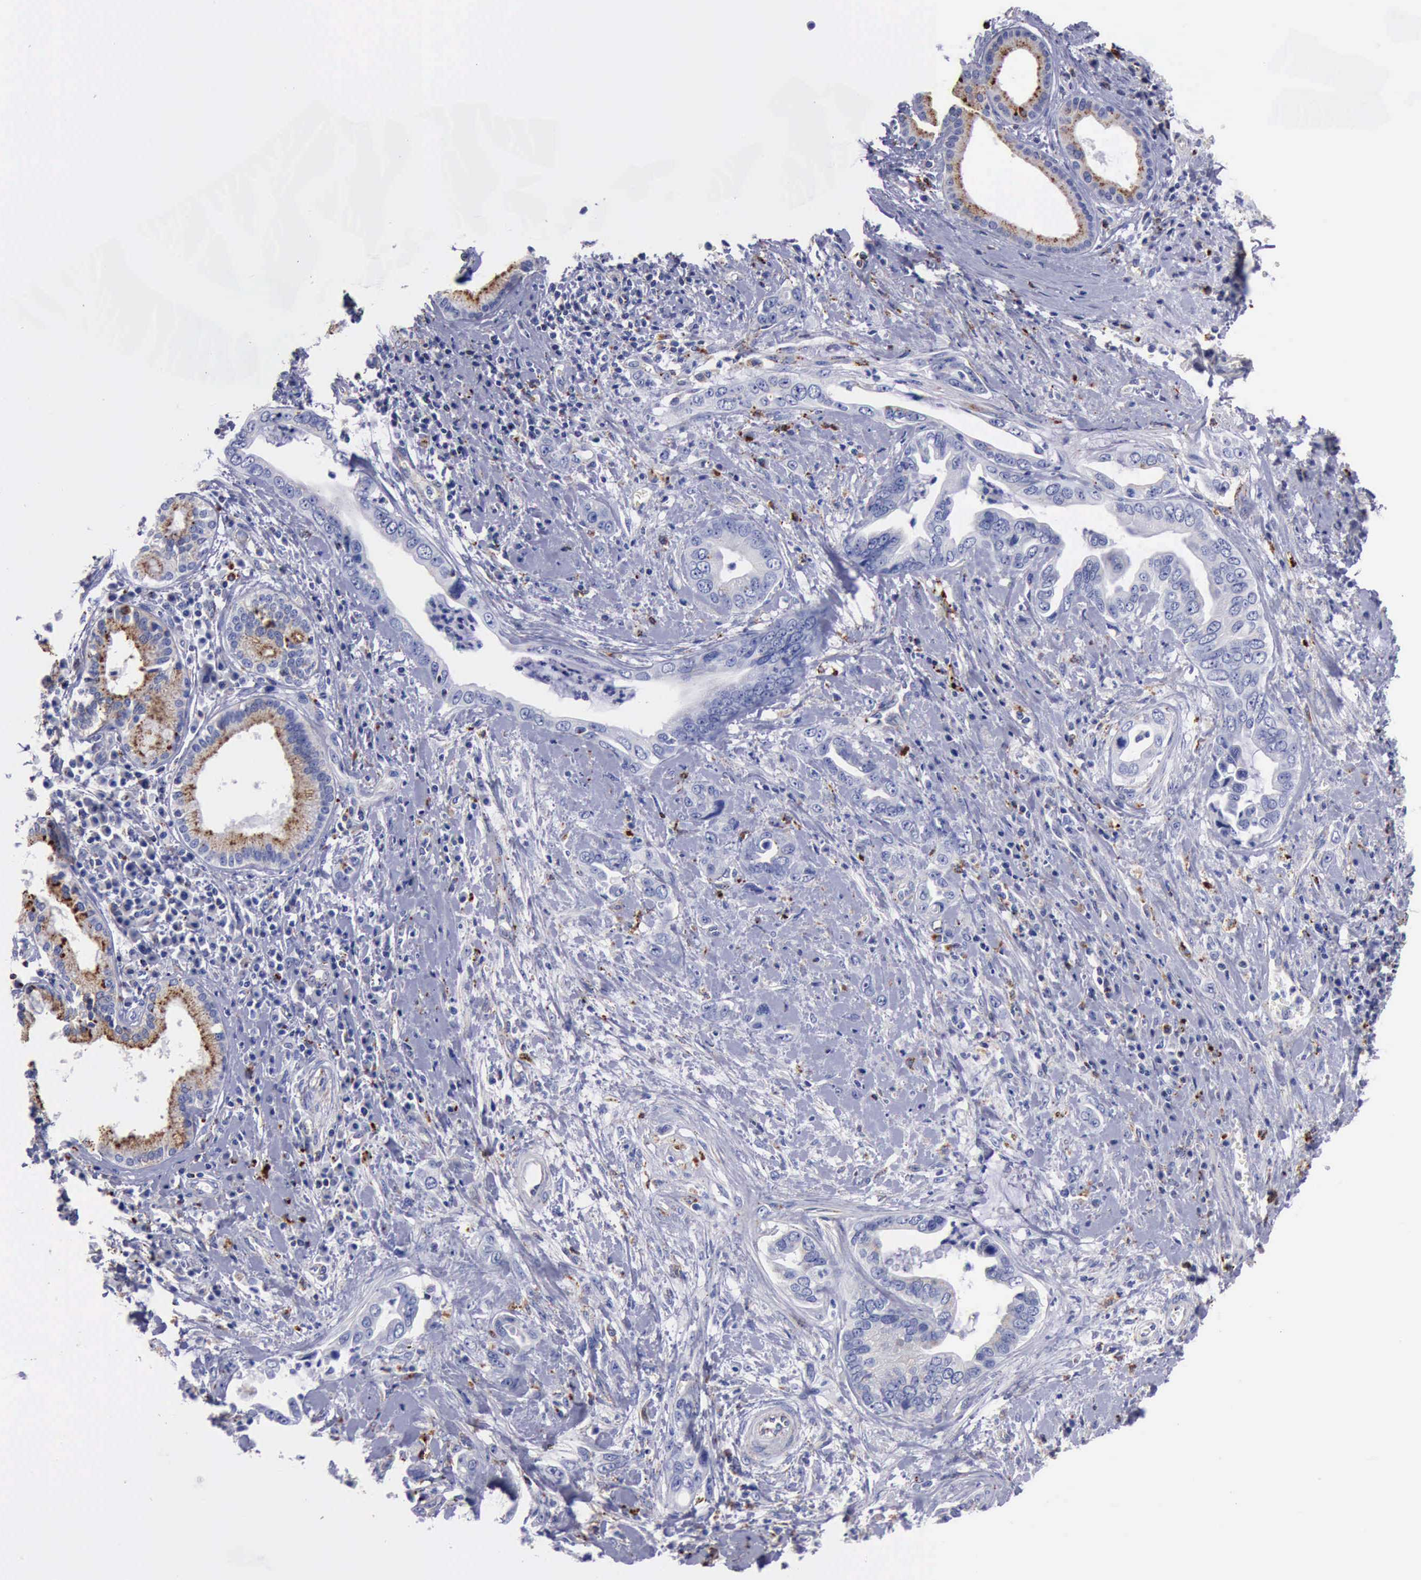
{"staining": {"intensity": "weak", "quantity": "25%-75%", "location": "cytoplasmic/membranous"}, "tissue": "pancreatic cancer", "cell_type": "Tumor cells", "image_type": "cancer", "snomed": [{"axis": "morphology", "description": "Adenocarcinoma, NOS"}, {"axis": "topography", "description": "Pancreas"}], "caption": "This is an image of immunohistochemistry staining of pancreatic cancer, which shows weak staining in the cytoplasmic/membranous of tumor cells.", "gene": "CTSD", "patient": {"sex": "male", "age": 69}}